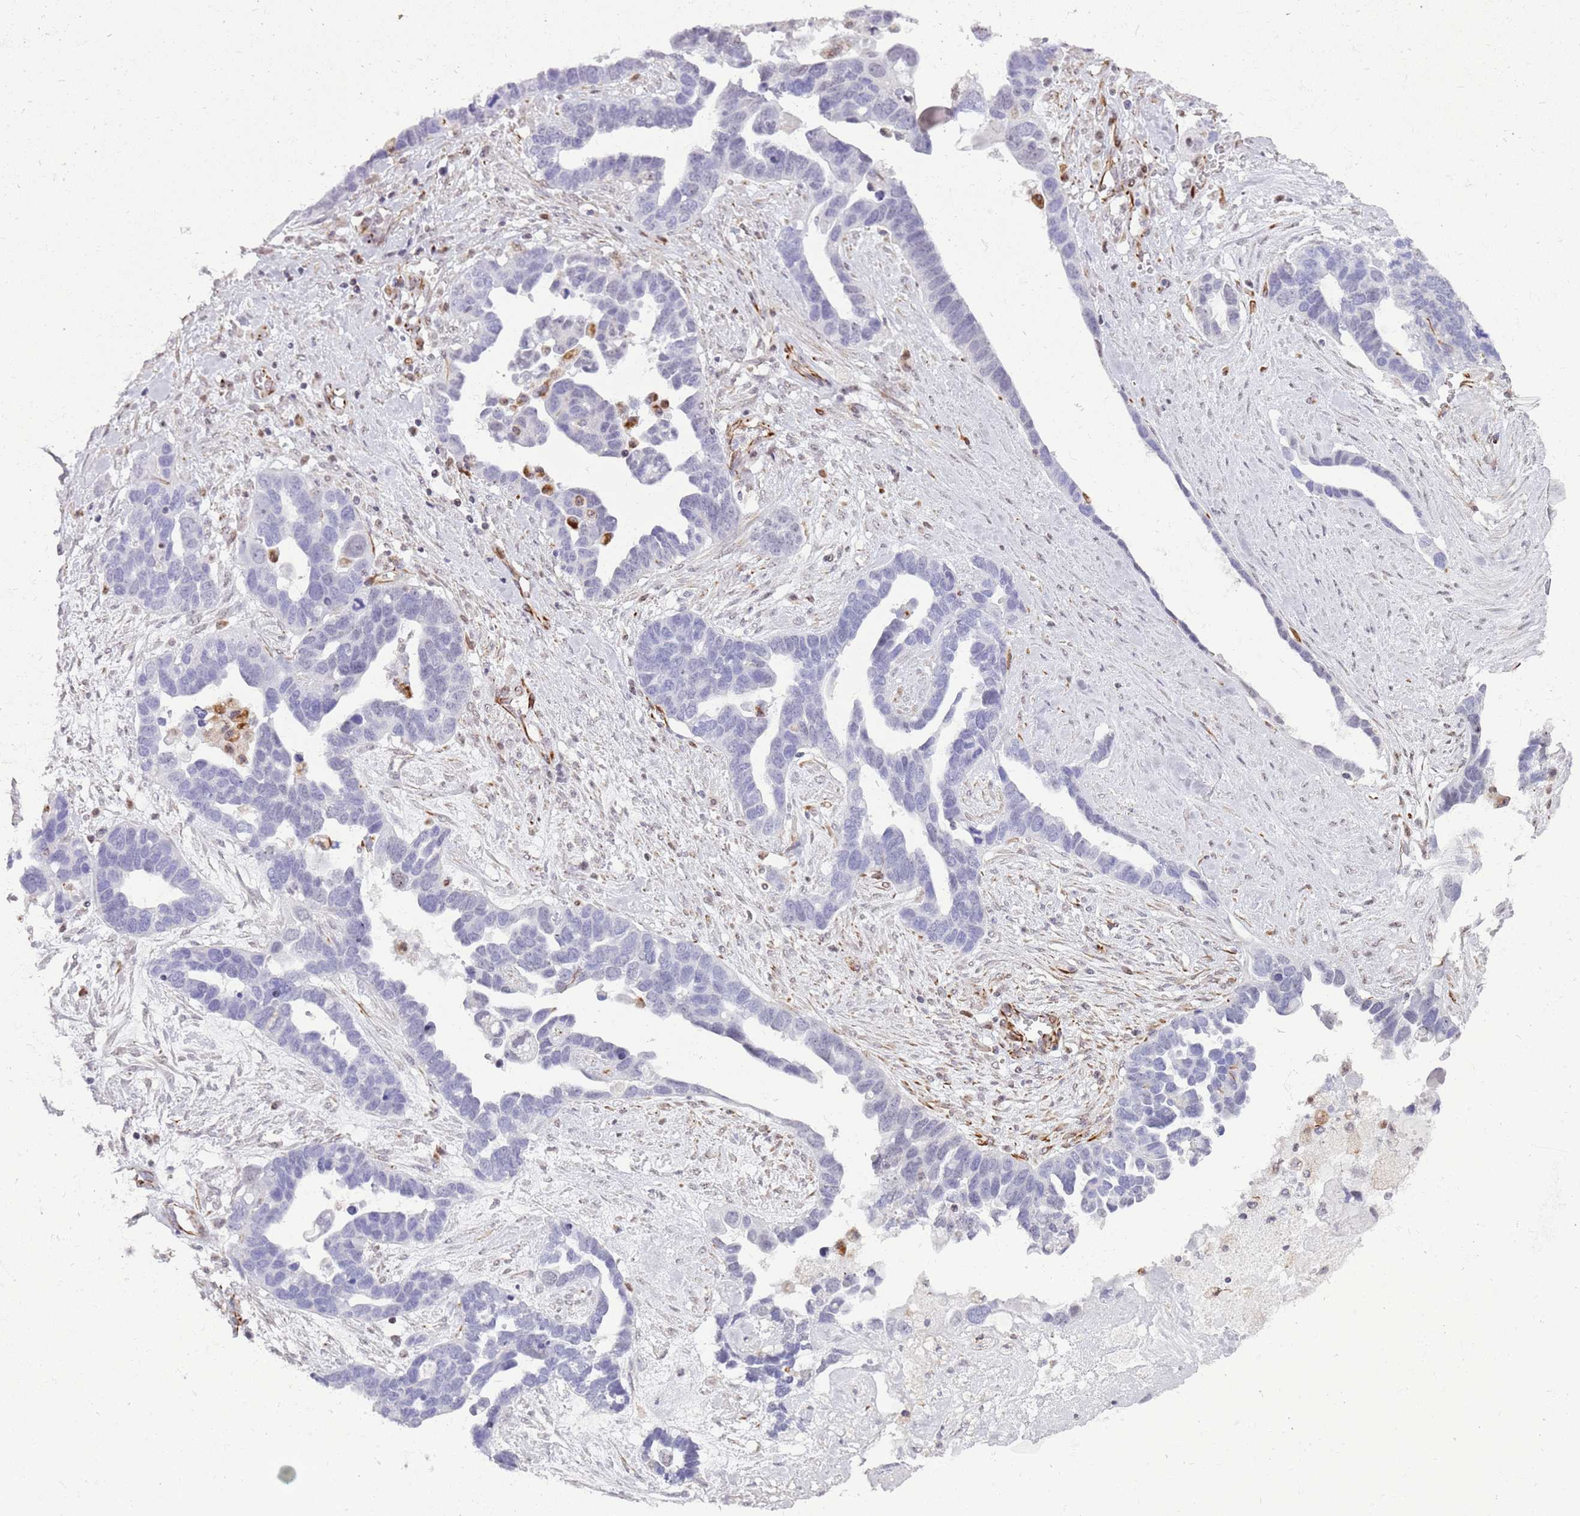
{"staining": {"intensity": "negative", "quantity": "none", "location": "none"}, "tissue": "ovarian cancer", "cell_type": "Tumor cells", "image_type": "cancer", "snomed": [{"axis": "morphology", "description": "Cystadenocarcinoma, serous, NOS"}, {"axis": "topography", "description": "Ovary"}], "caption": "Immunohistochemistry image of neoplastic tissue: human serous cystadenocarcinoma (ovarian) stained with DAB demonstrates no significant protein positivity in tumor cells.", "gene": "NBPF3", "patient": {"sex": "female", "age": 54}}